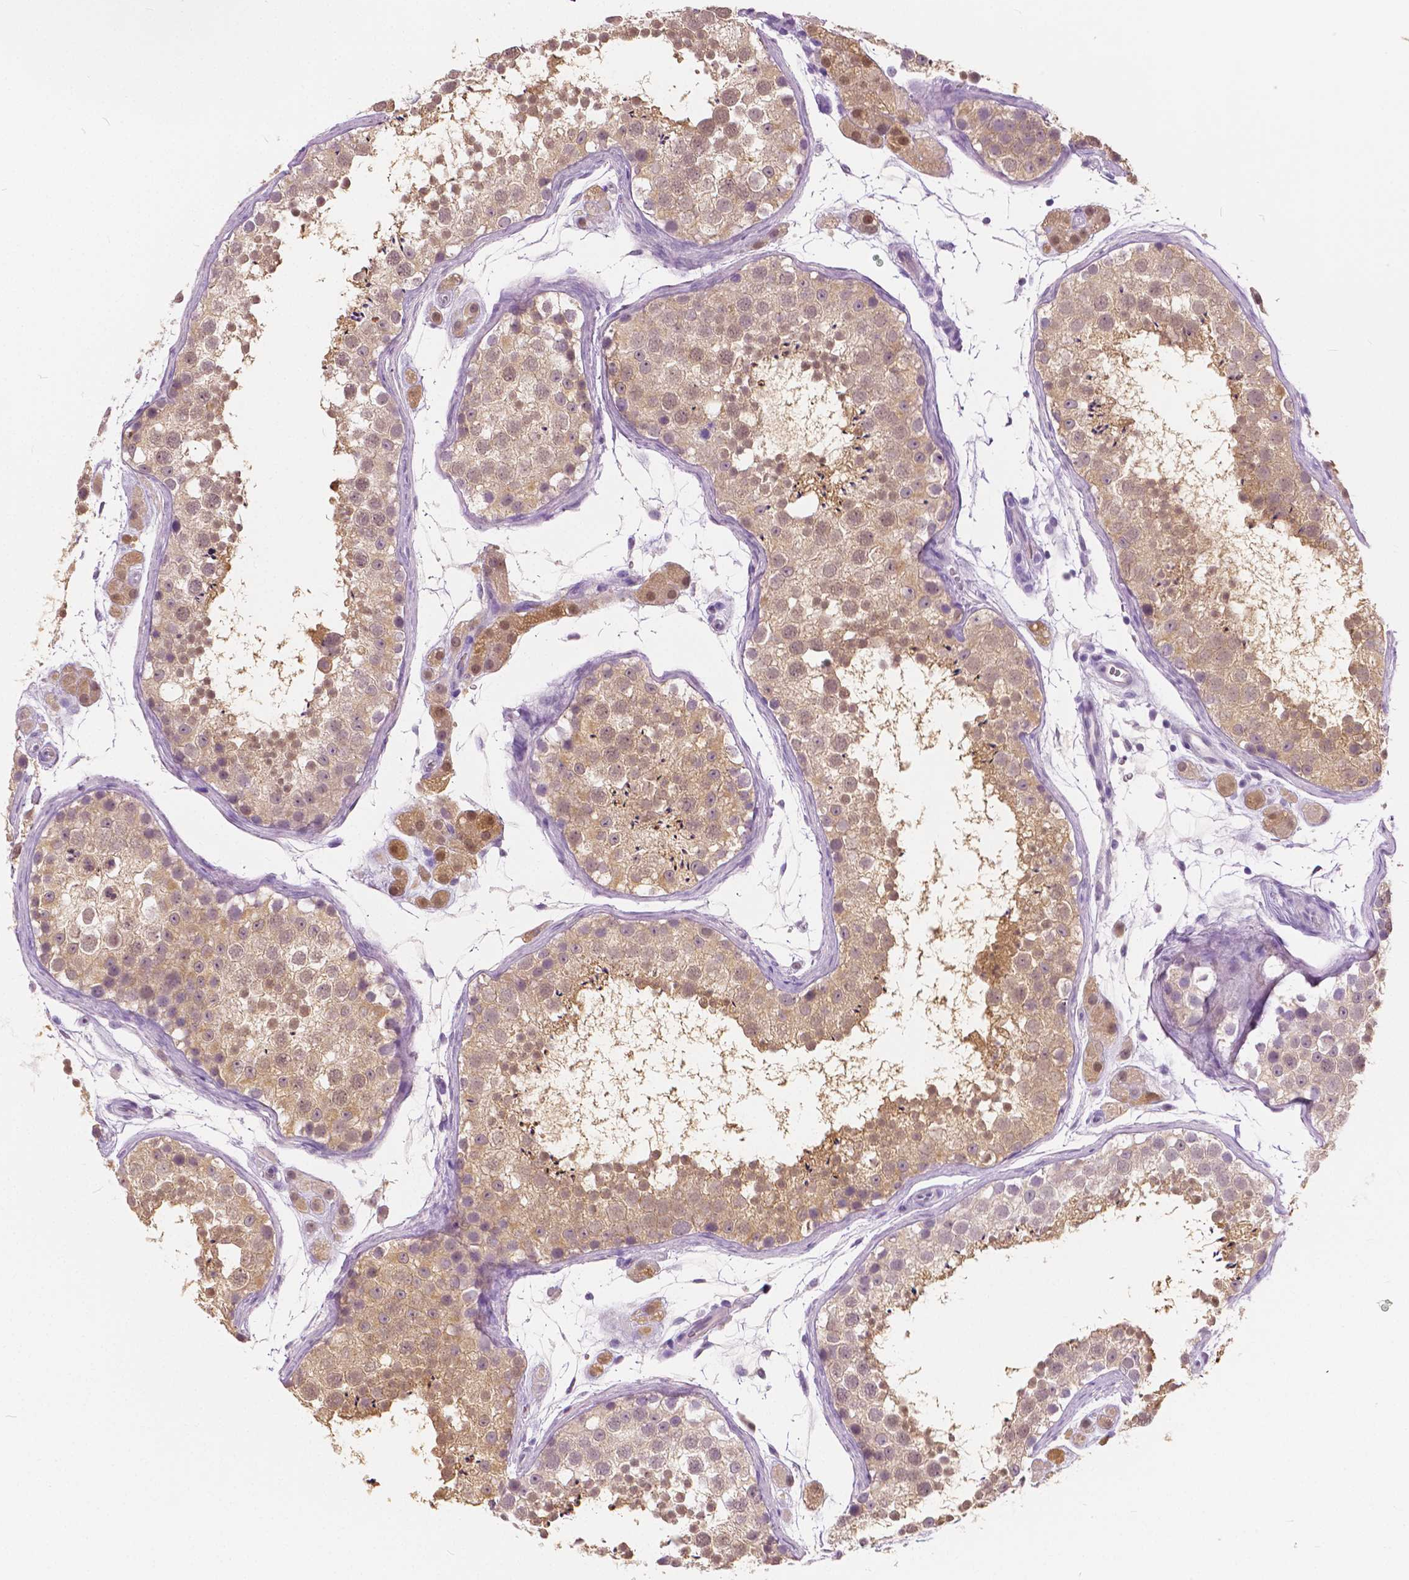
{"staining": {"intensity": "weak", "quantity": ">75%", "location": "cytoplasmic/membranous,nuclear"}, "tissue": "testis", "cell_type": "Cells in seminiferous ducts", "image_type": "normal", "snomed": [{"axis": "morphology", "description": "Normal tissue, NOS"}, {"axis": "topography", "description": "Testis"}], "caption": "This histopathology image displays IHC staining of normal testis, with low weak cytoplasmic/membranous,nuclear positivity in approximately >75% of cells in seminiferous ducts.", "gene": "TKFC", "patient": {"sex": "male", "age": 41}}